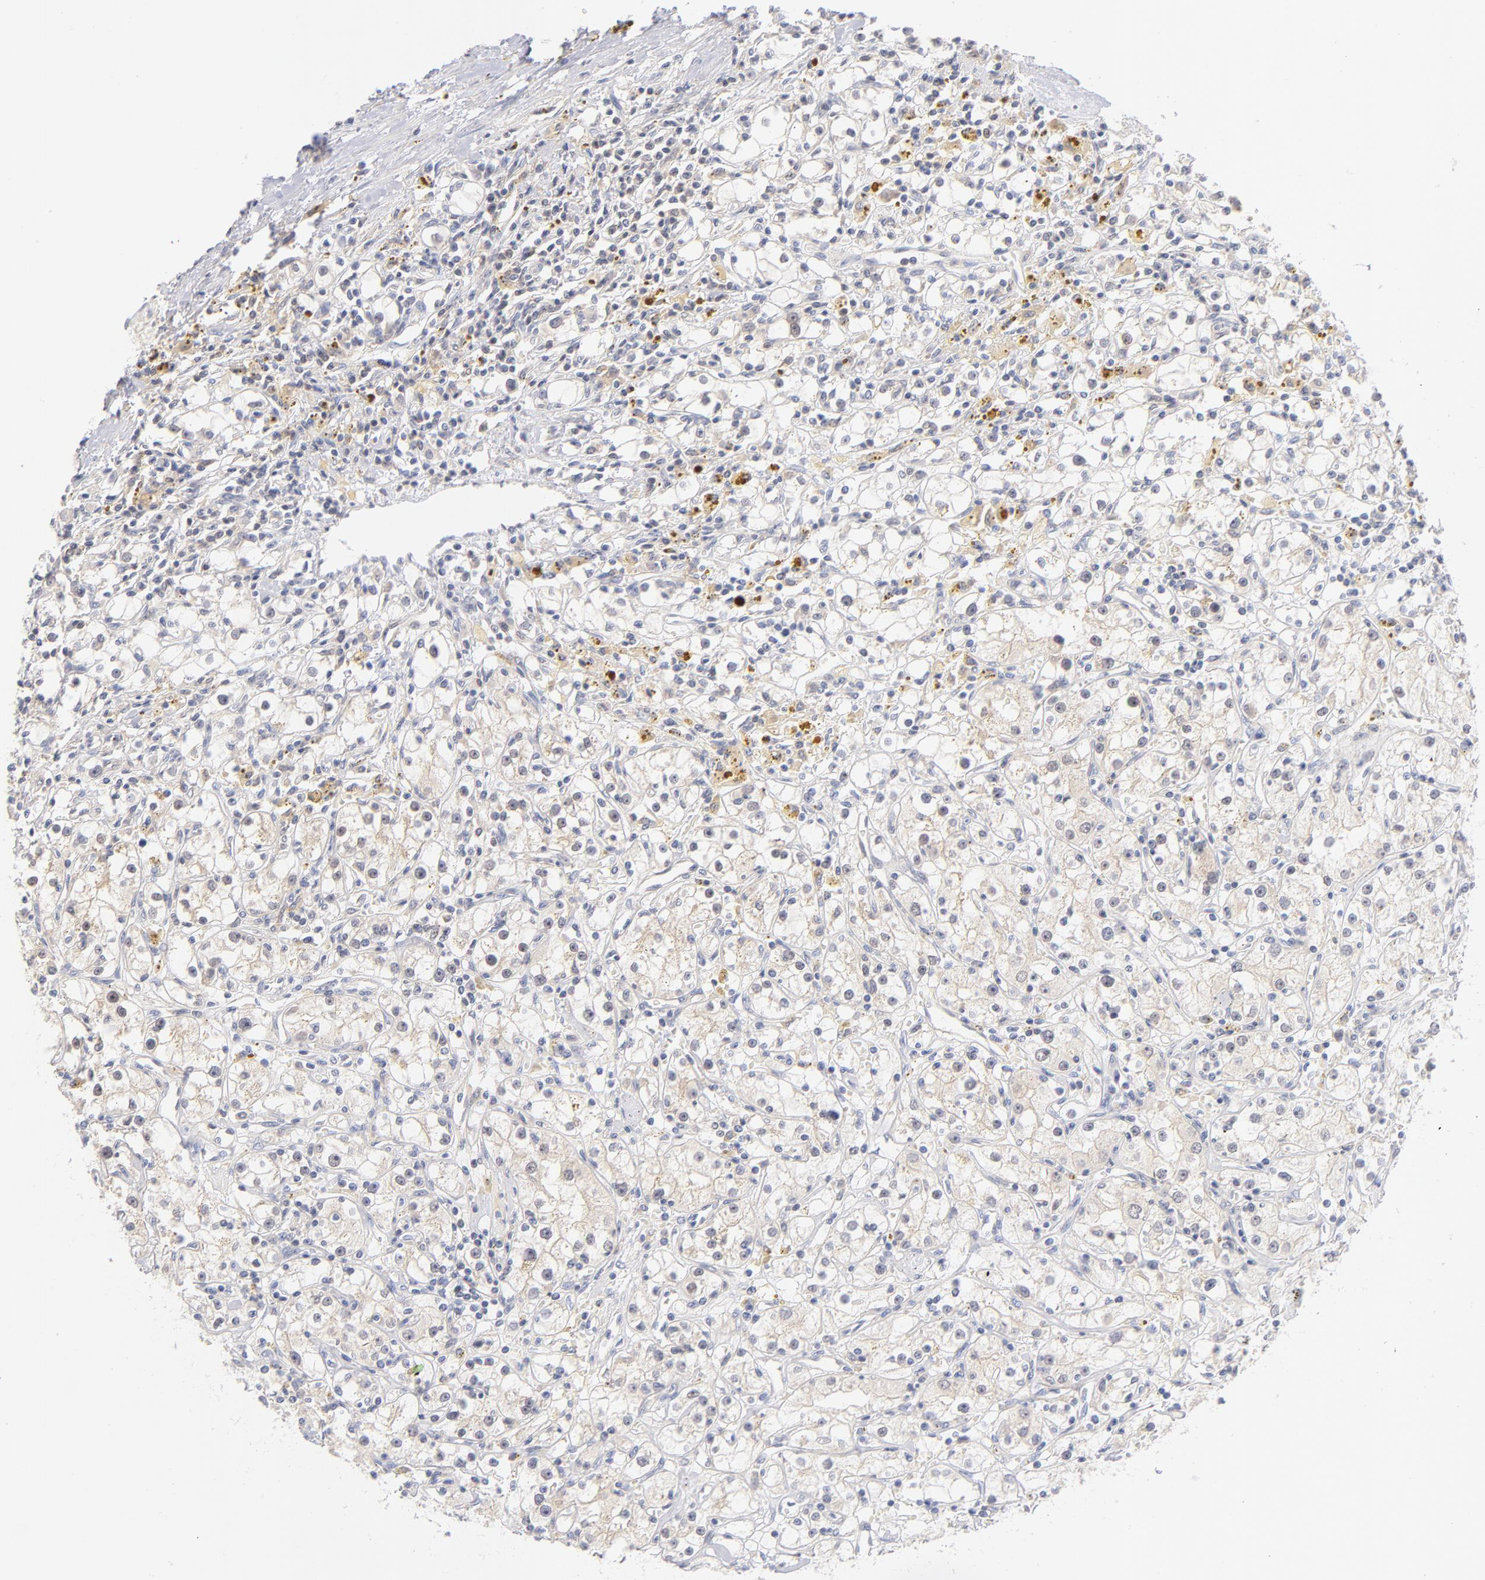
{"staining": {"intensity": "negative", "quantity": "none", "location": "none"}, "tissue": "renal cancer", "cell_type": "Tumor cells", "image_type": "cancer", "snomed": [{"axis": "morphology", "description": "Adenocarcinoma, NOS"}, {"axis": "topography", "description": "Kidney"}], "caption": "Immunohistochemical staining of human renal cancer shows no significant staining in tumor cells. Nuclei are stained in blue.", "gene": "CASP6", "patient": {"sex": "male", "age": 56}}